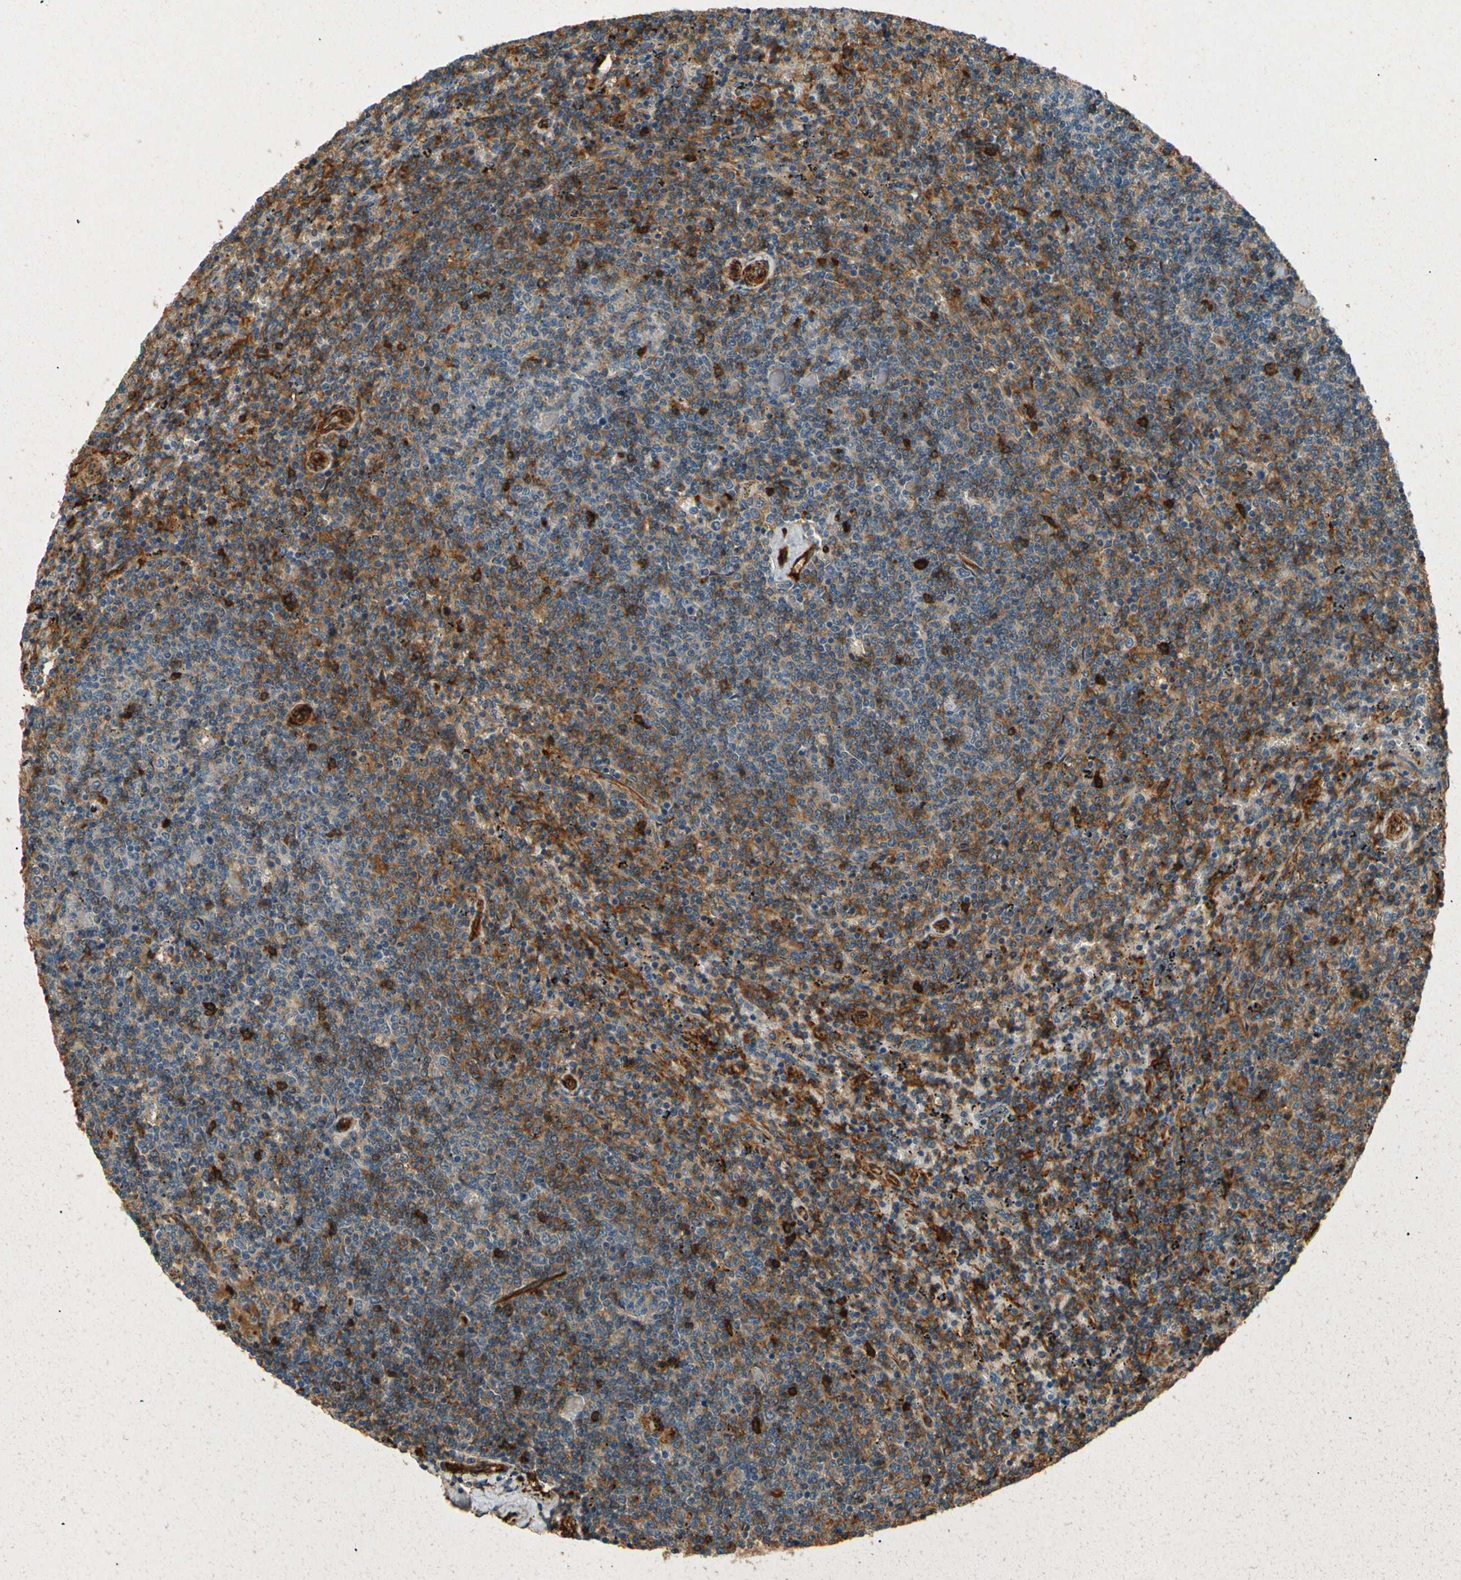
{"staining": {"intensity": "moderate", "quantity": "<25%", "location": "cytoplasmic/membranous"}, "tissue": "lymphoma", "cell_type": "Tumor cells", "image_type": "cancer", "snomed": [{"axis": "morphology", "description": "Malignant lymphoma, non-Hodgkin's type, Low grade"}, {"axis": "topography", "description": "Spleen"}], "caption": "A low amount of moderate cytoplasmic/membranous staining is seen in approximately <25% of tumor cells in lymphoma tissue.", "gene": "ENTPD1", "patient": {"sex": "female", "age": 50}}